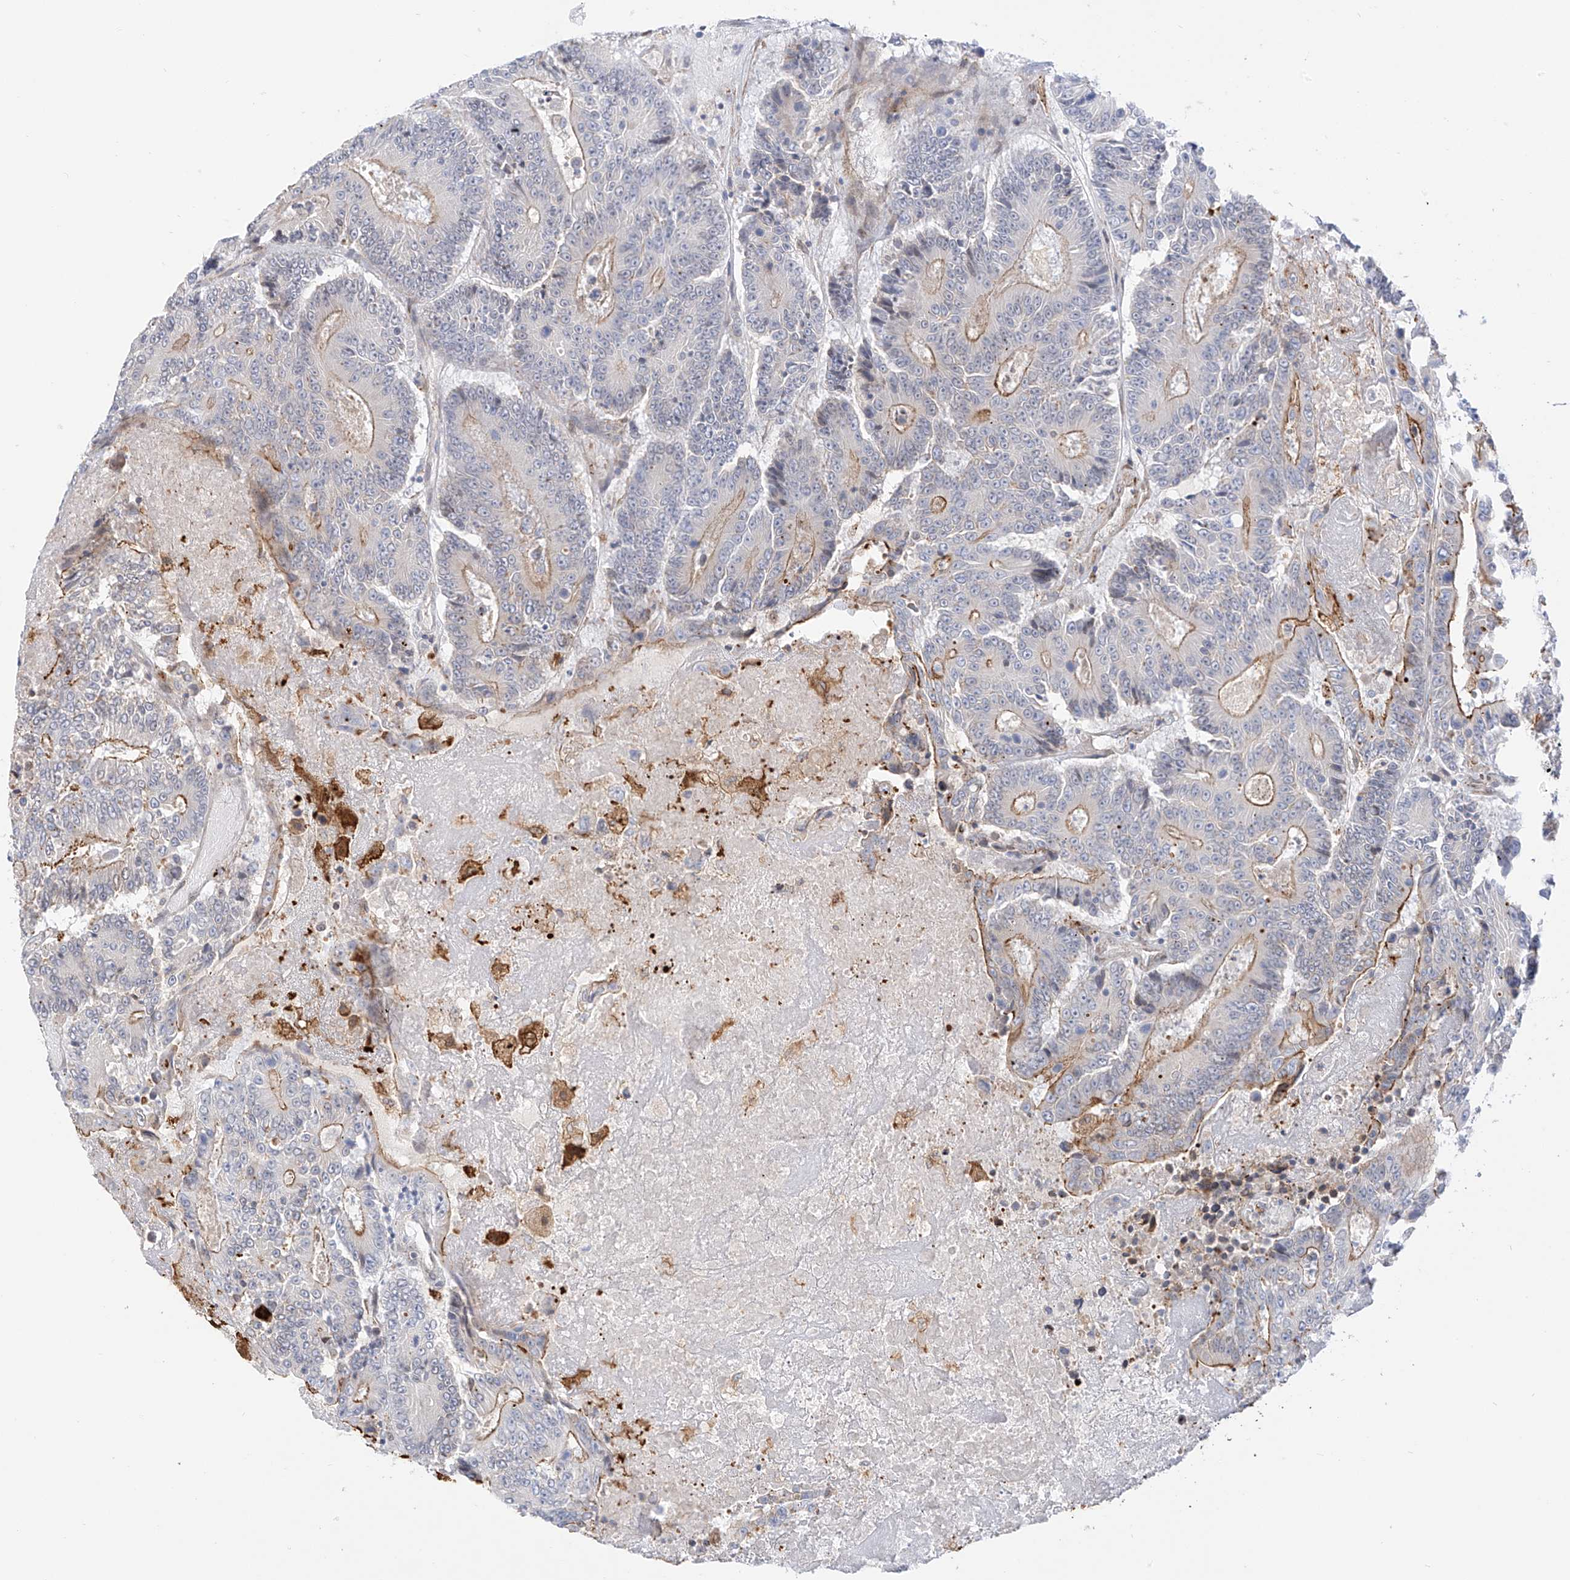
{"staining": {"intensity": "moderate", "quantity": "<25%", "location": "cytoplasmic/membranous"}, "tissue": "colorectal cancer", "cell_type": "Tumor cells", "image_type": "cancer", "snomed": [{"axis": "morphology", "description": "Adenocarcinoma, NOS"}, {"axis": "topography", "description": "Colon"}], "caption": "Colorectal cancer (adenocarcinoma) stained for a protein (brown) exhibits moderate cytoplasmic/membranous positive expression in about <25% of tumor cells.", "gene": "PCYOX1", "patient": {"sex": "male", "age": 83}}